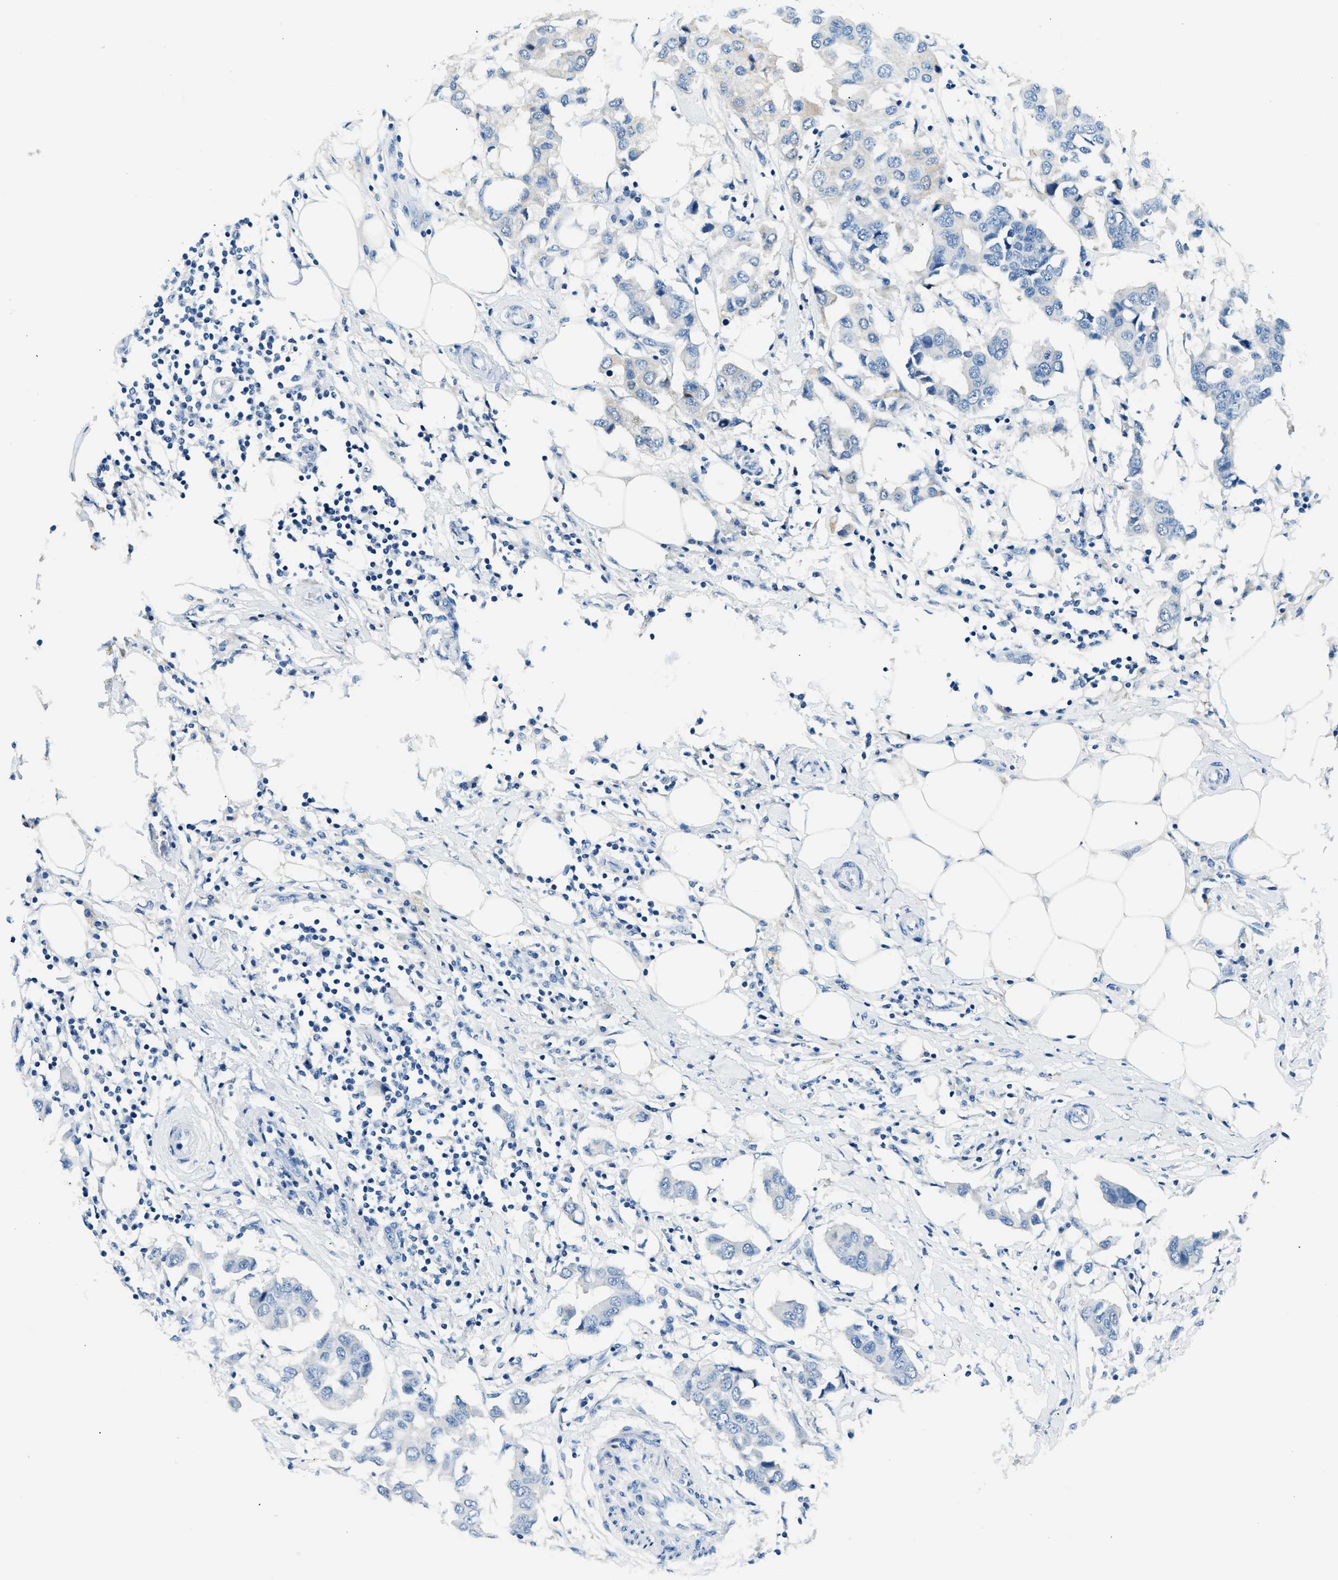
{"staining": {"intensity": "negative", "quantity": "none", "location": "none"}, "tissue": "breast cancer", "cell_type": "Tumor cells", "image_type": "cancer", "snomed": [{"axis": "morphology", "description": "Duct carcinoma"}, {"axis": "topography", "description": "Breast"}], "caption": "Infiltrating ductal carcinoma (breast) was stained to show a protein in brown. There is no significant staining in tumor cells. (DAB (3,3'-diaminobenzidine) immunohistochemistry, high magnification).", "gene": "CLDN18", "patient": {"sex": "female", "age": 80}}